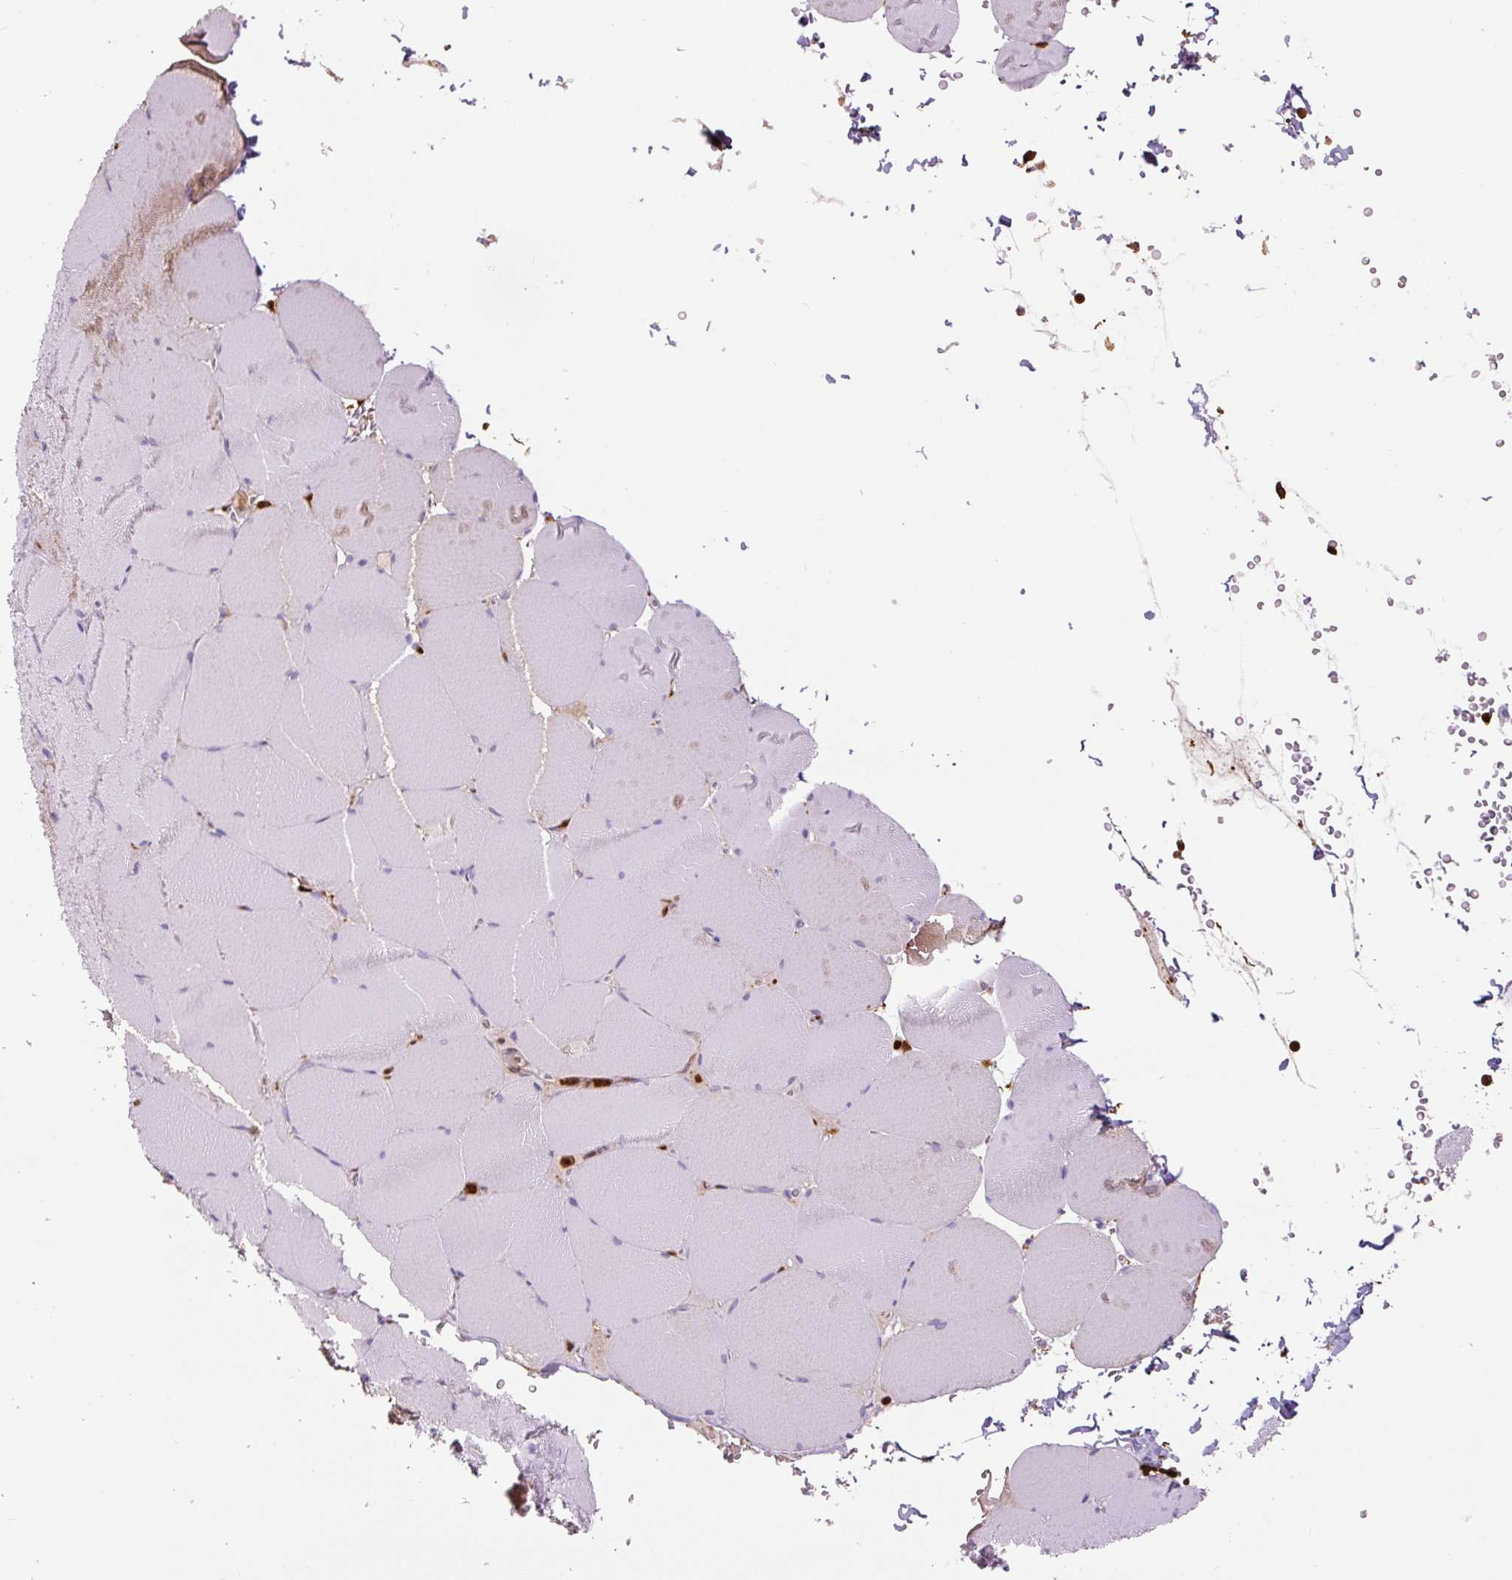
{"staining": {"intensity": "weak", "quantity": "<25%", "location": "cytoplasmic/membranous"}, "tissue": "skeletal muscle", "cell_type": "Myocytes", "image_type": "normal", "snomed": [{"axis": "morphology", "description": "Normal tissue, NOS"}, {"axis": "topography", "description": "Skeletal muscle"}, {"axis": "topography", "description": "Head-Neck"}], "caption": "Immunohistochemistry (IHC) of normal human skeletal muscle displays no staining in myocytes.", "gene": "S100A4", "patient": {"sex": "male", "age": 66}}